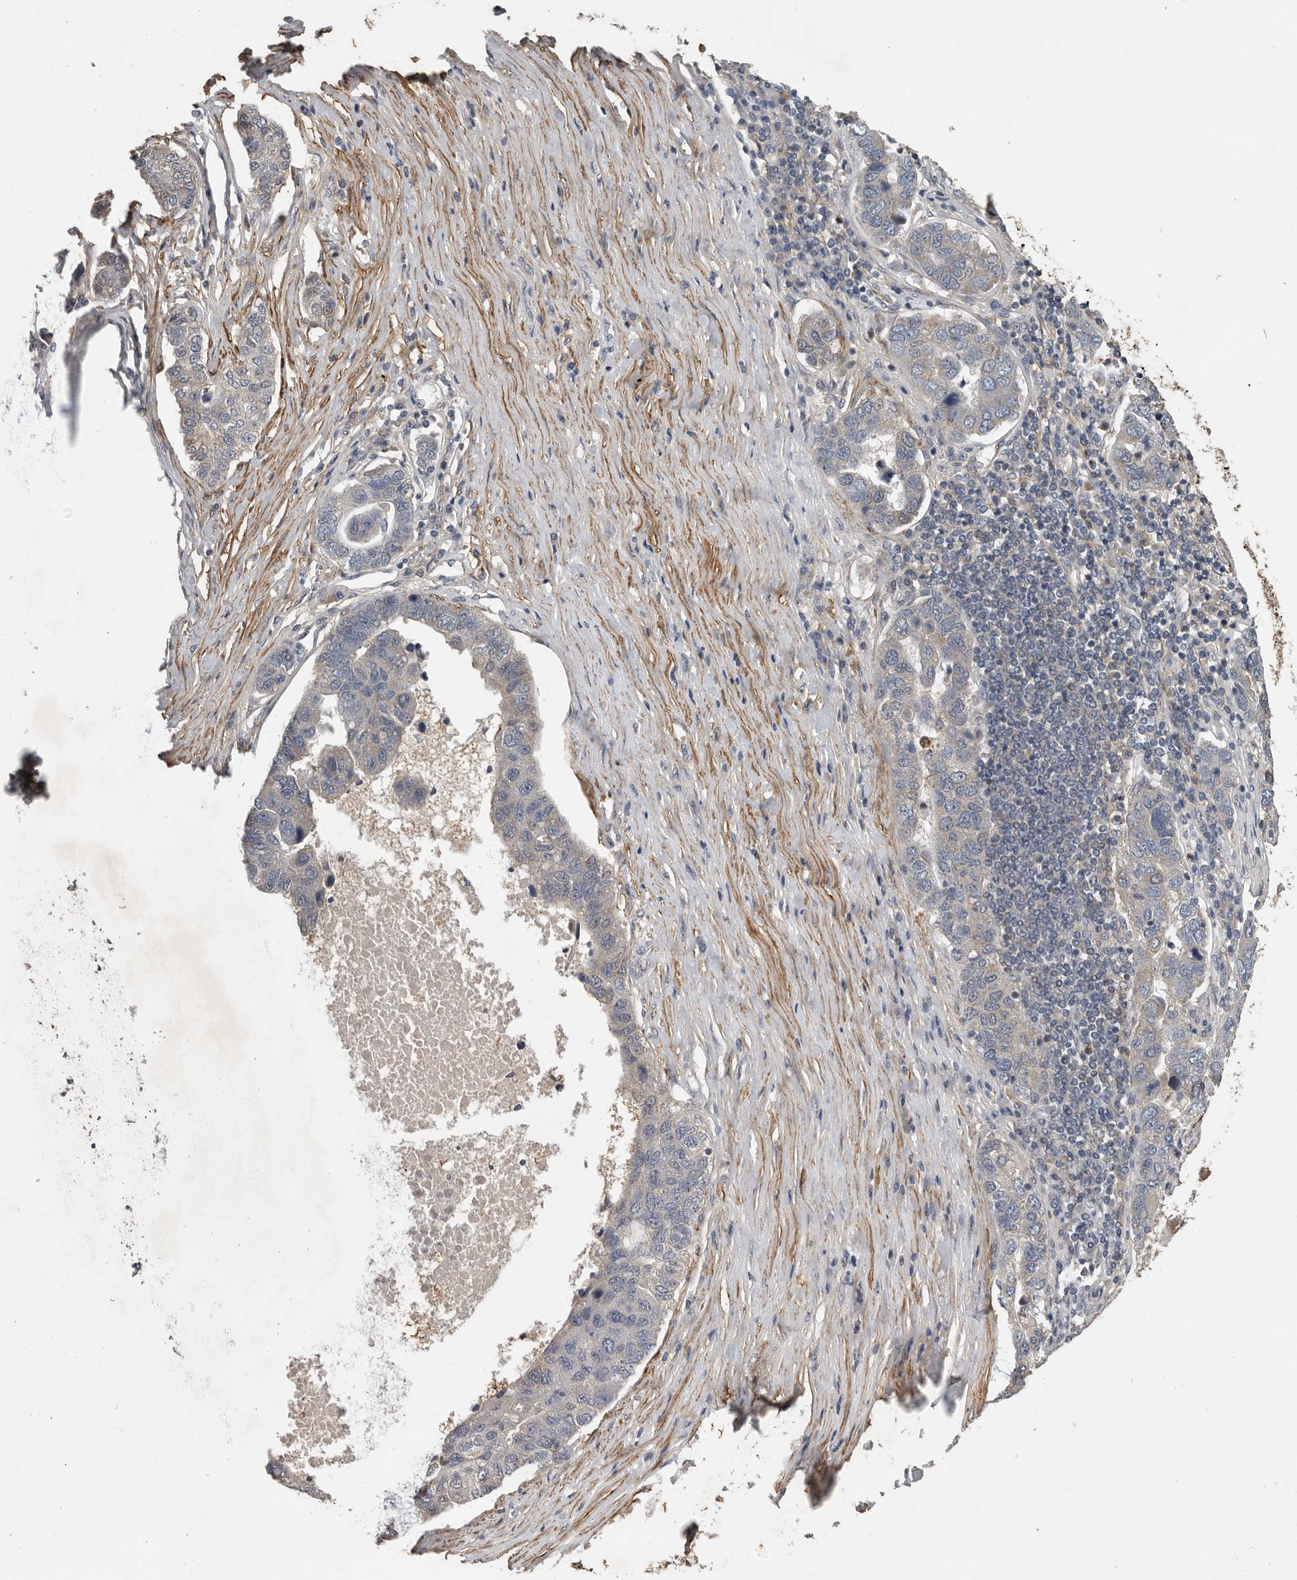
{"staining": {"intensity": "negative", "quantity": "none", "location": "none"}, "tissue": "pancreatic cancer", "cell_type": "Tumor cells", "image_type": "cancer", "snomed": [{"axis": "morphology", "description": "Adenocarcinoma, NOS"}, {"axis": "topography", "description": "Pancreas"}], "caption": "This is an immunohistochemistry micrograph of pancreatic cancer. There is no expression in tumor cells.", "gene": "RNF157", "patient": {"sex": "female", "age": 61}}